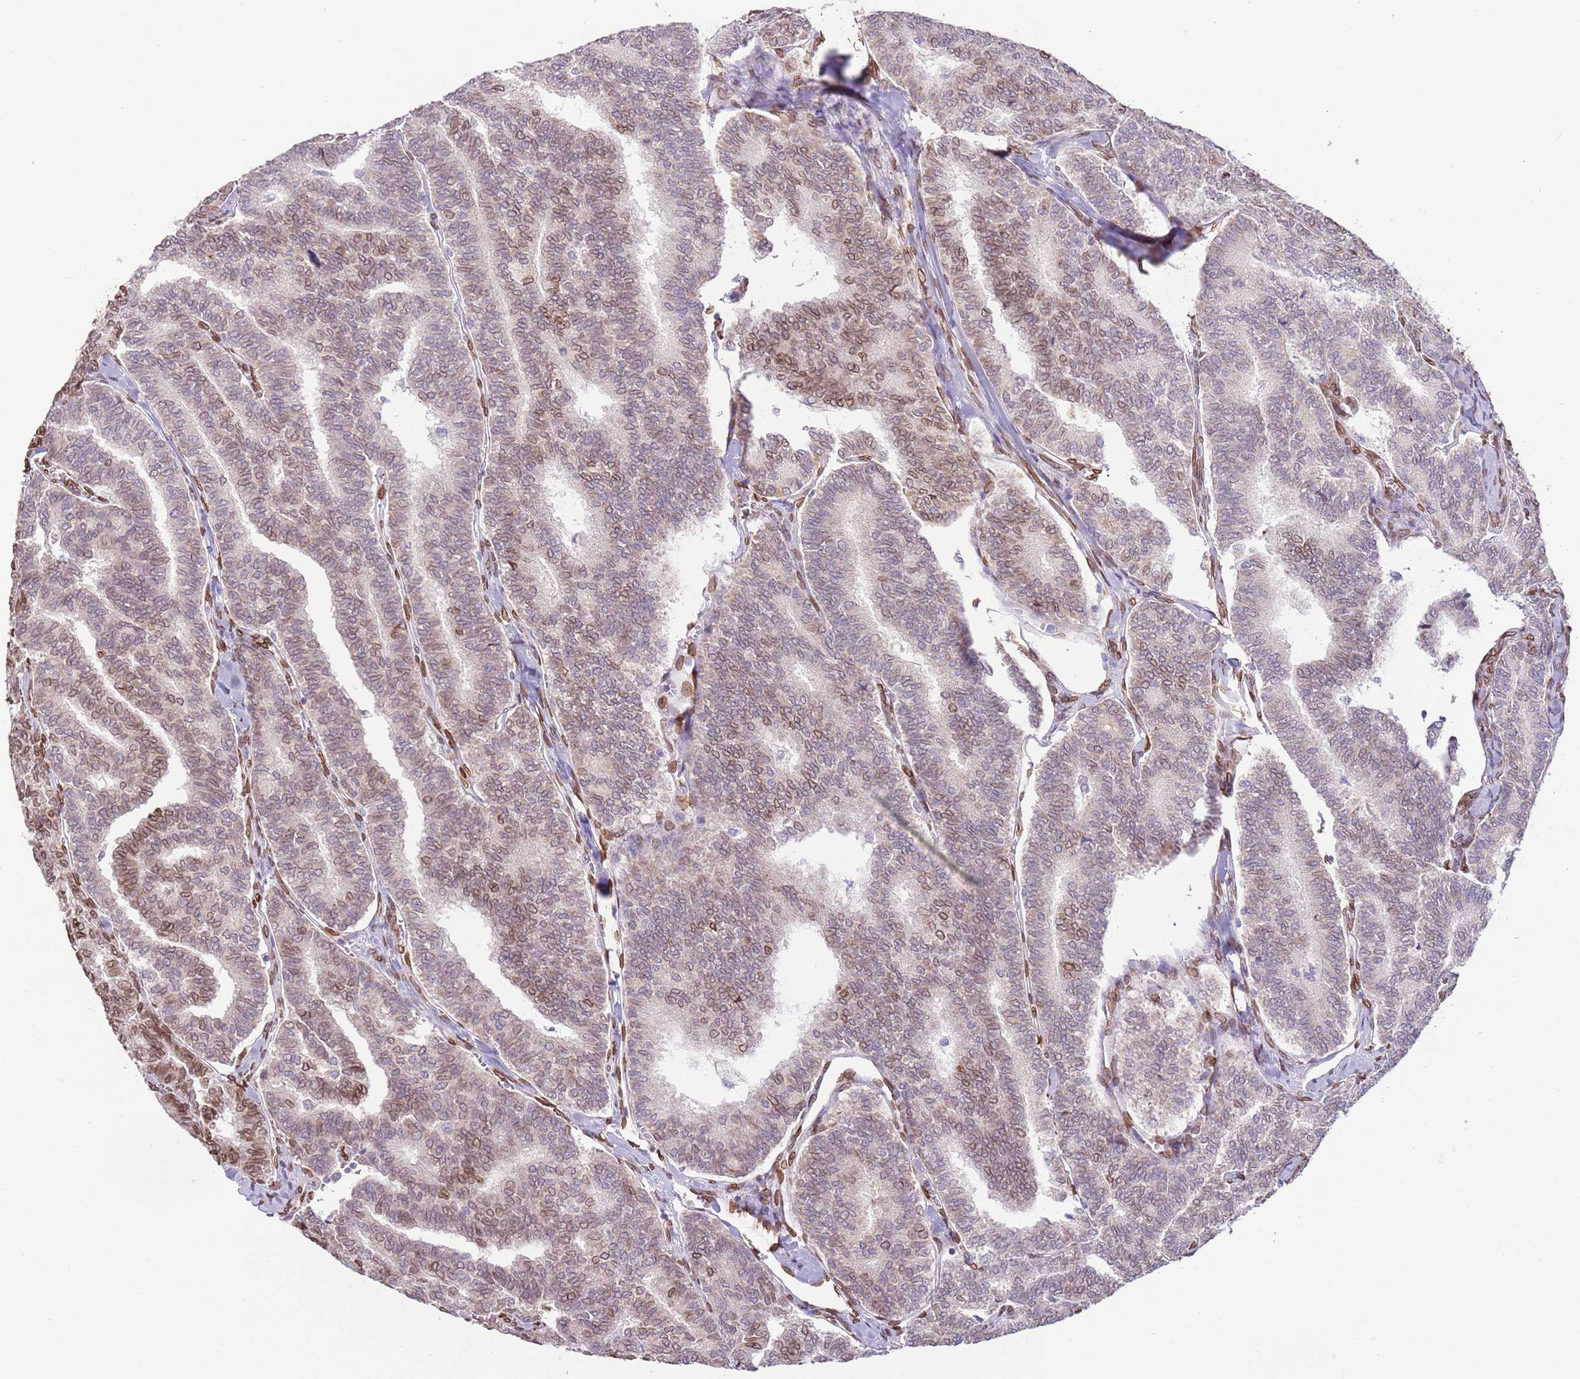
{"staining": {"intensity": "moderate", "quantity": ">75%", "location": "cytoplasmic/membranous,nuclear"}, "tissue": "thyroid cancer", "cell_type": "Tumor cells", "image_type": "cancer", "snomed": [{"axis": "morphology", "description": "Papillary adenocarcinoma, NOS"}, {"axis": "topography", "description": "Thyroid gland"}], "caption": "Protein staining of thyroid cancer tissue displays moderate cytoplasmic/membranous and nuclear staining in approximately >75% of tumor cells.", "gene": "TMEM47", "patient": {"sex": "female", "age": 35}}